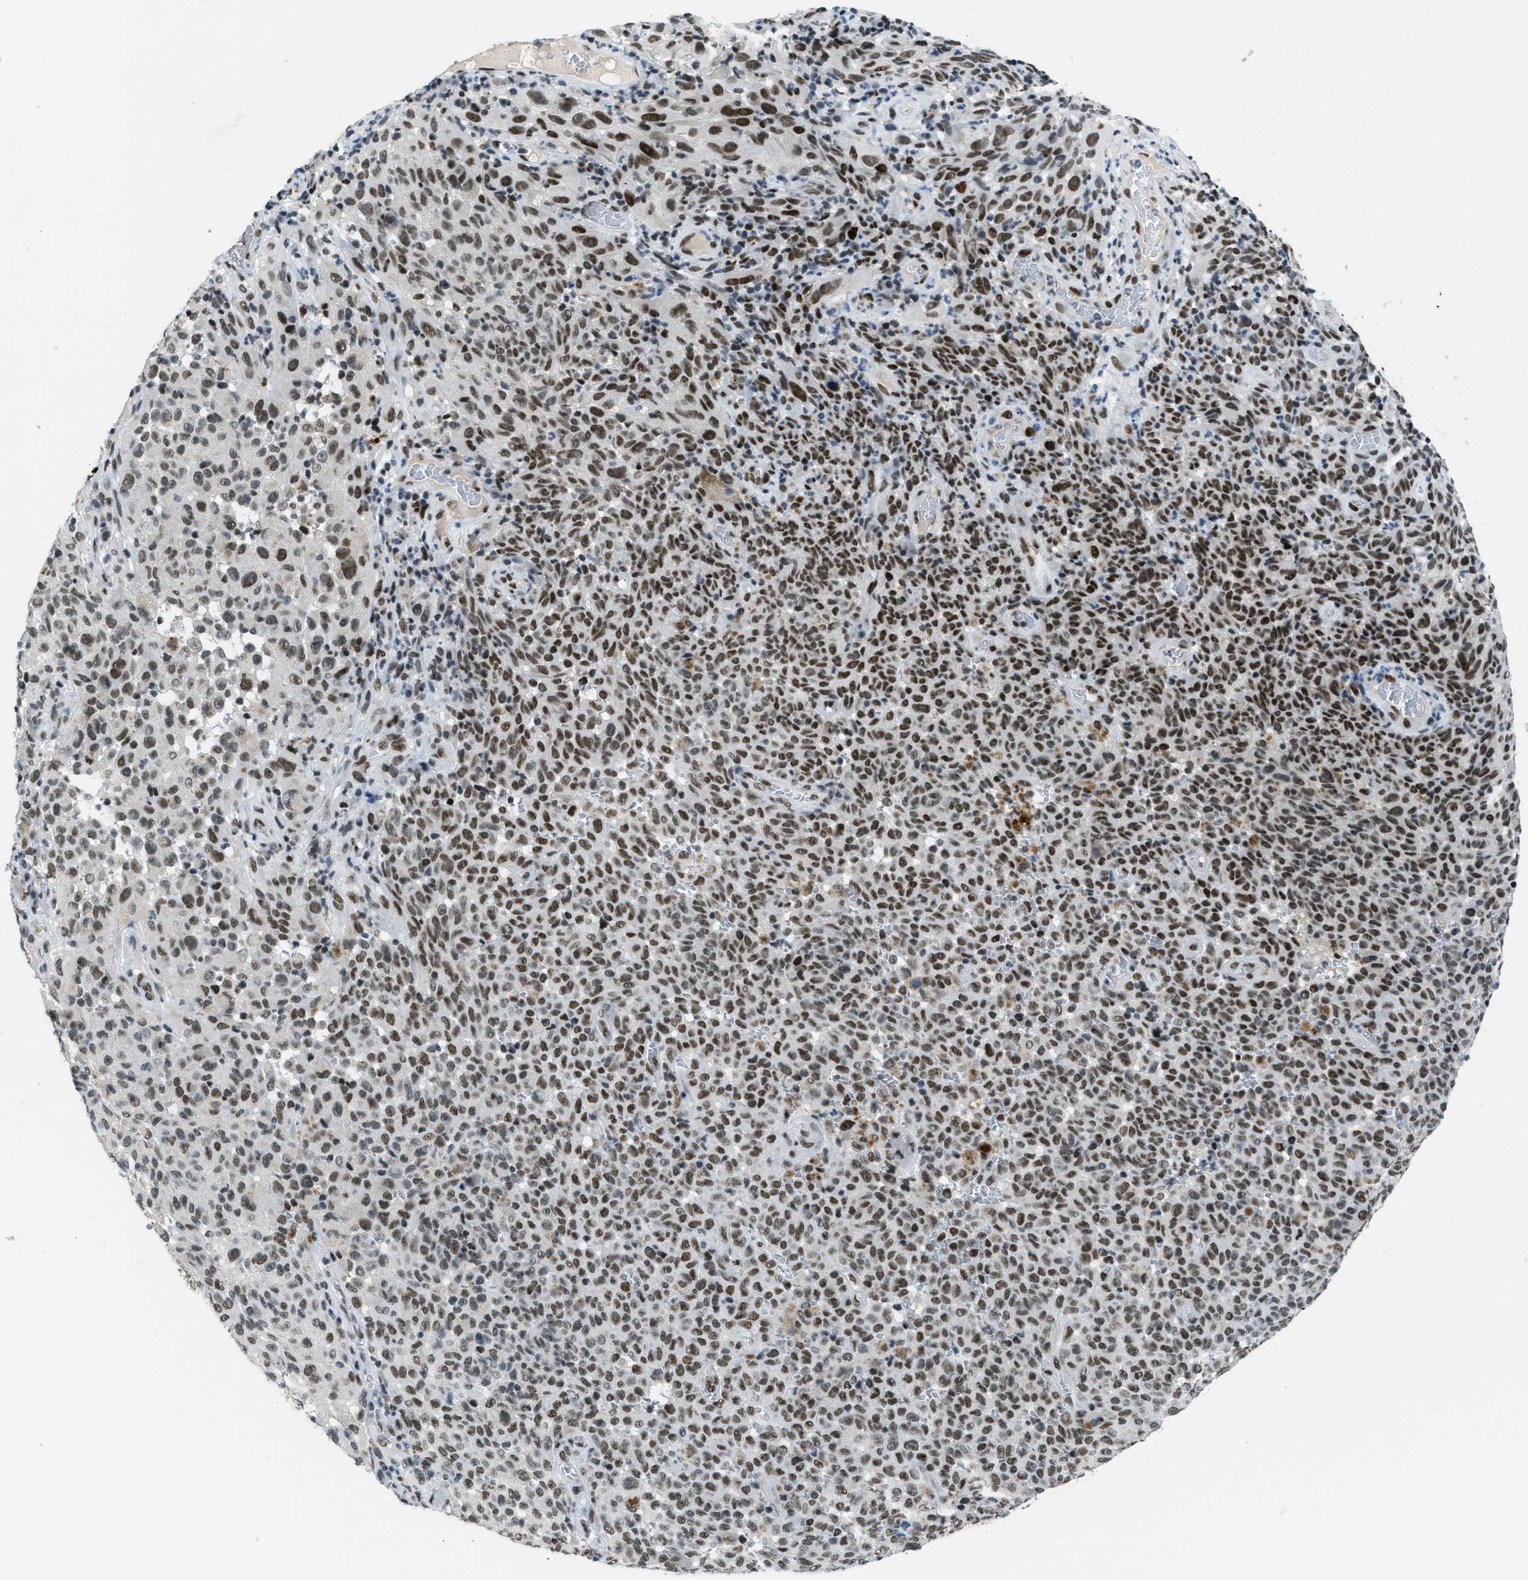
{"staining": {"intensity": "moderate", "quantity": ">75%", "location": "nuclear"}, "tissue": "melanoma", "cell_type": "Tumor cells", "image_type": "cancer", "snomed": [{"axis": "morphology", "description": "Malignant melanoma, NOS"}, {"axis": "topography", "description": "Skin"}], "caption": "A medium amount of moderate nuclear expression is appreciated in approximately >75% of tumor cells in malignant melanoma tissue.", "gene": "GATAD2B", "patient": {"sex": "female", "age": 82}}